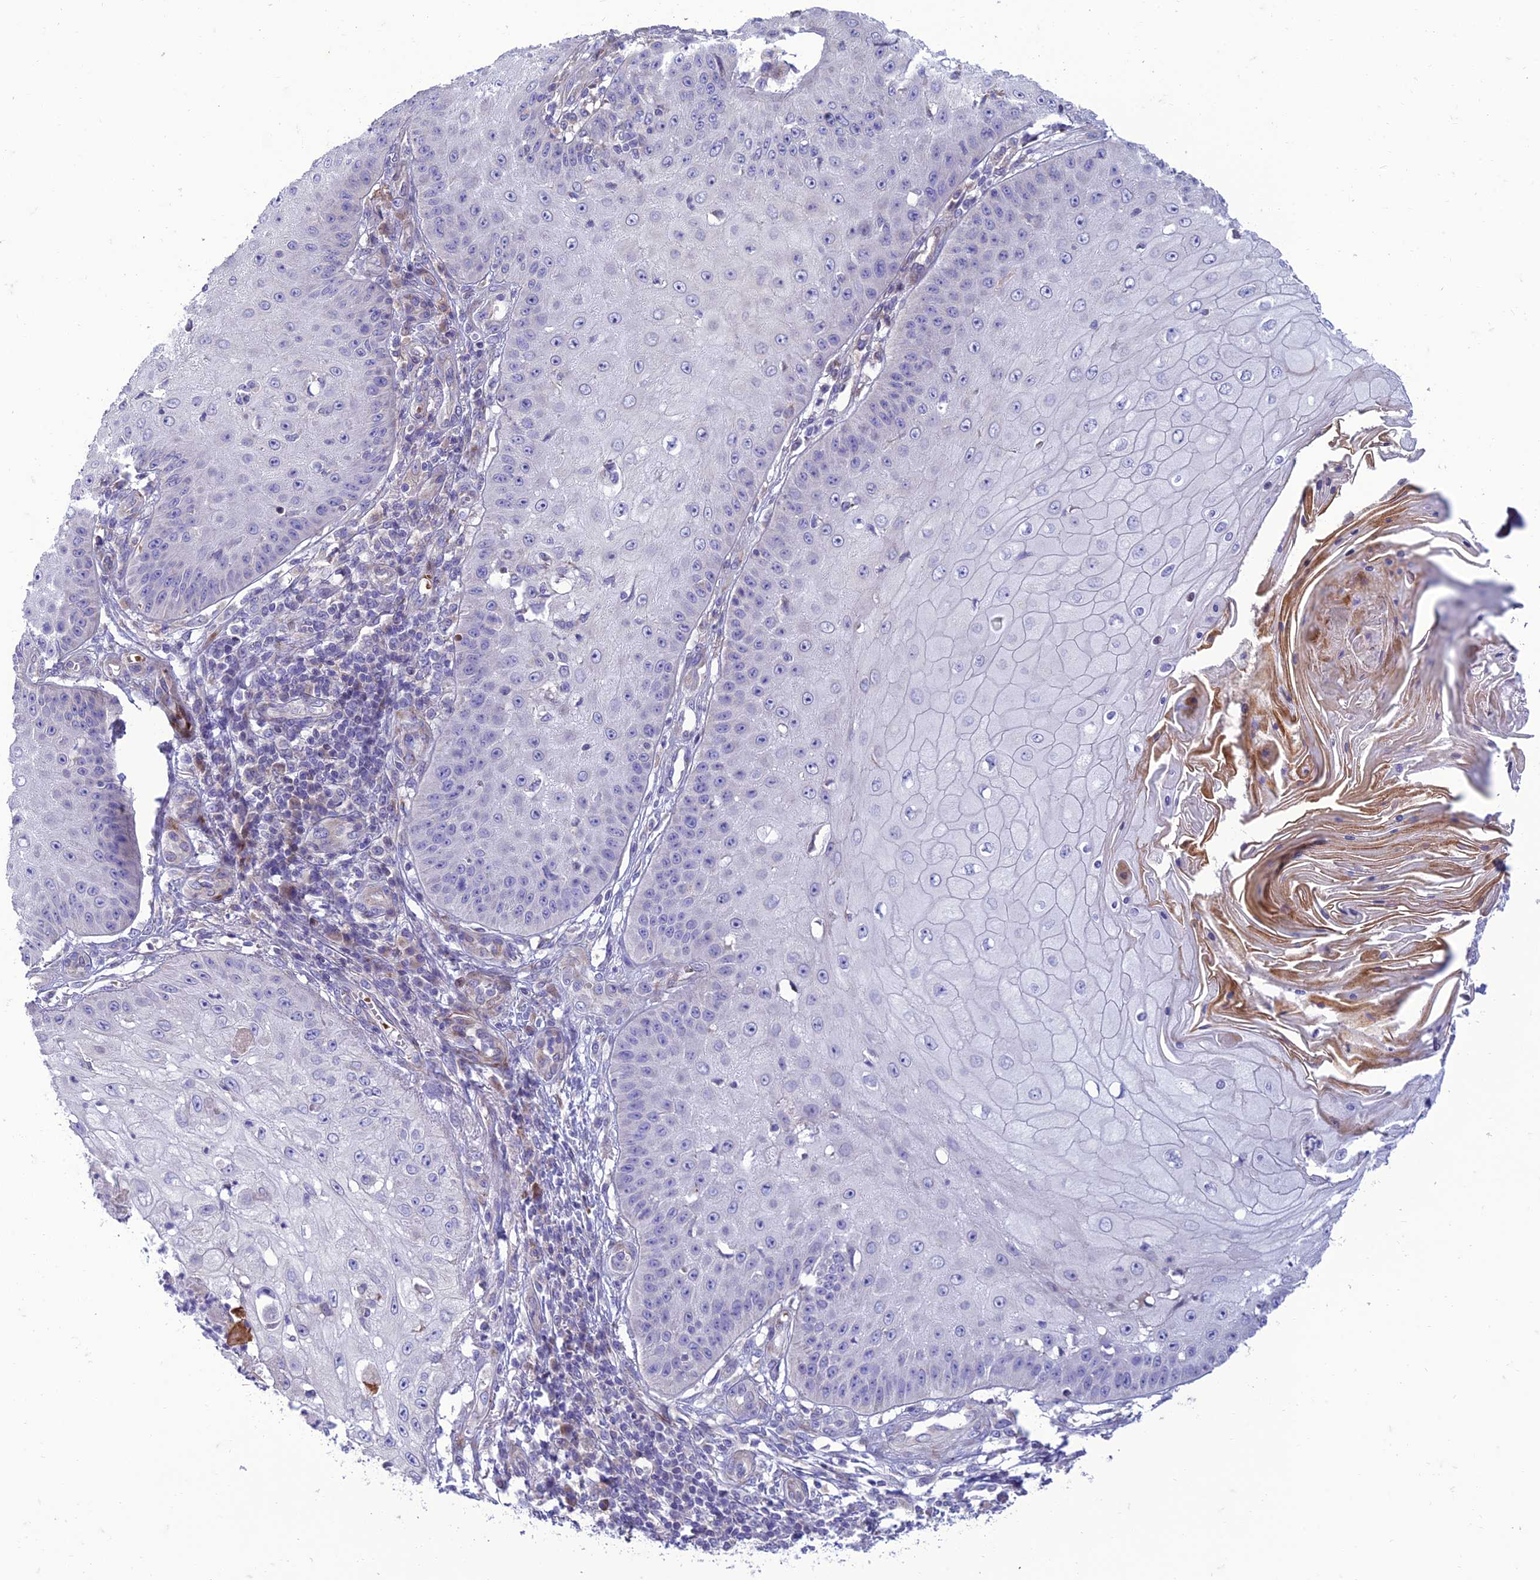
{"staining": {"intensity": "negative", "quantity": "none", "location": "none"}, "tissue": "skin cancer", "cell_type": "Tumor cells", "image_type": "cancer", "snomed": [{"axis": "morphology", "description": "Squamous cell carcinoma, NOS"}, {"axis": "topography", "description": "Skin"}], "caption": "This is an immunohistochemistry (IHC) photomicrograph of human skin cancer. There is no staining in tumor cells.", "gene": "SEL1L3", "patient": {"sex": "male", "age": 70}}